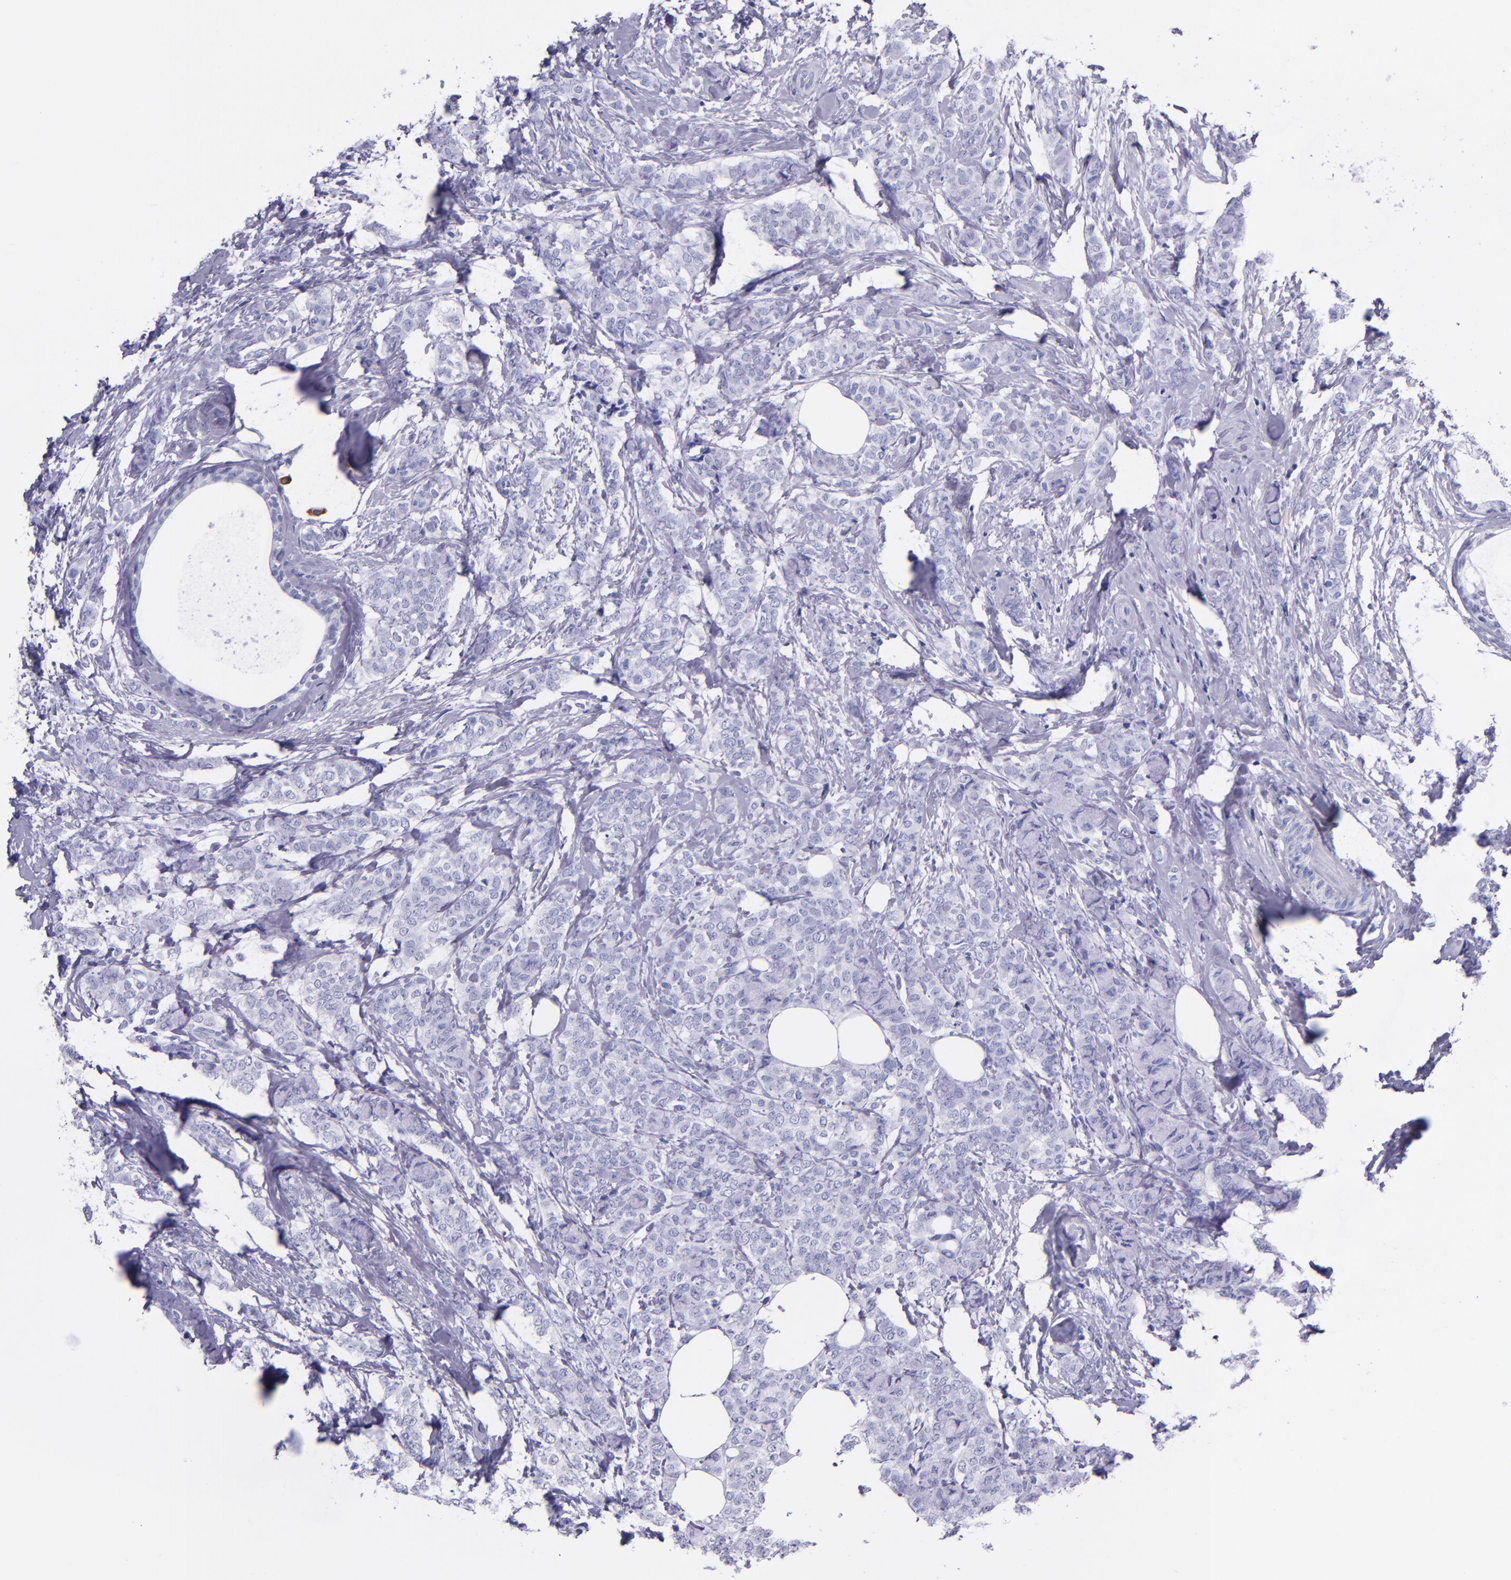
{"staining": {"intensity": "negative", "quantity": "none", "location": "none"}, "tissue": "breast cancer", "cell_type": "Tumor cells", "image_type": "cancer", "snomed": [{"axis": "morphology", "description": "Lobular carcinoma"}, {"axis": "topography", "description": "Breast"}], "caption": "Immunohistochemistry histopathology image of neoplastic tissue: human breast cancer (lobular carcinoma) stained with DAB exhibits no significant protein positivity in tumor cells.", "gene": "MBP", "patient": {"sex": "female", "age": 60}}